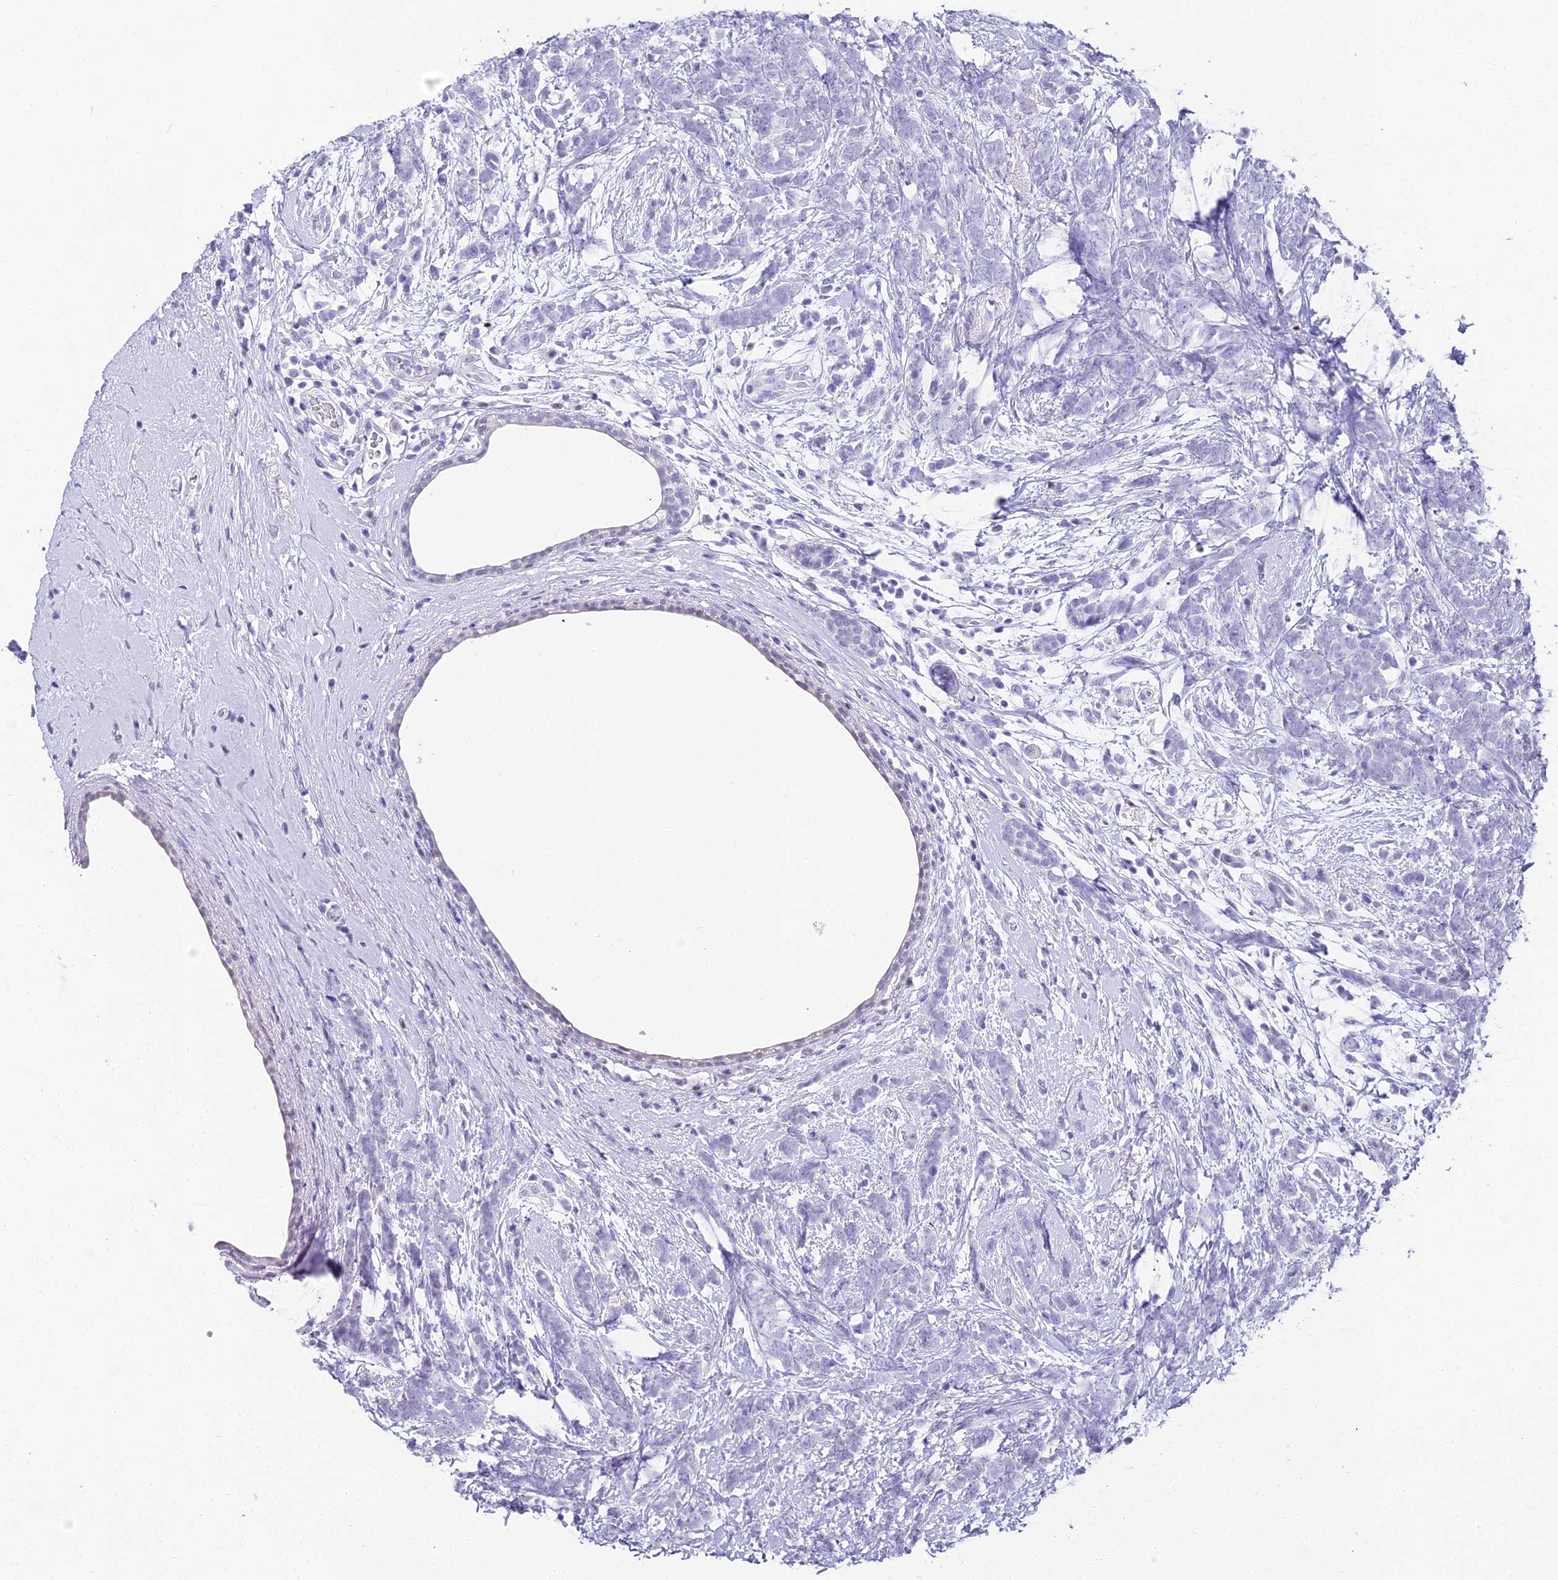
{"staining": {"intensity": "negative", "quantity": "none", "location": "none"}, "tissue": "breast cancer", "cell_type": "Tumor cells", "image_type": "cancer", "snomed": [{"axis": "morphology", "description": "Lobular carcinoma"}, {"axis": "topography", "description": "Breast"}], "caption": "Immunohistochemistry image of neoplastic tissue: breast lobular carcinoma stained with DAB reveals no significant protein positivity in tumor cells.", "gene": "ABHD14A-ACY1", "patient": {"sex": "female", "age": 58}}